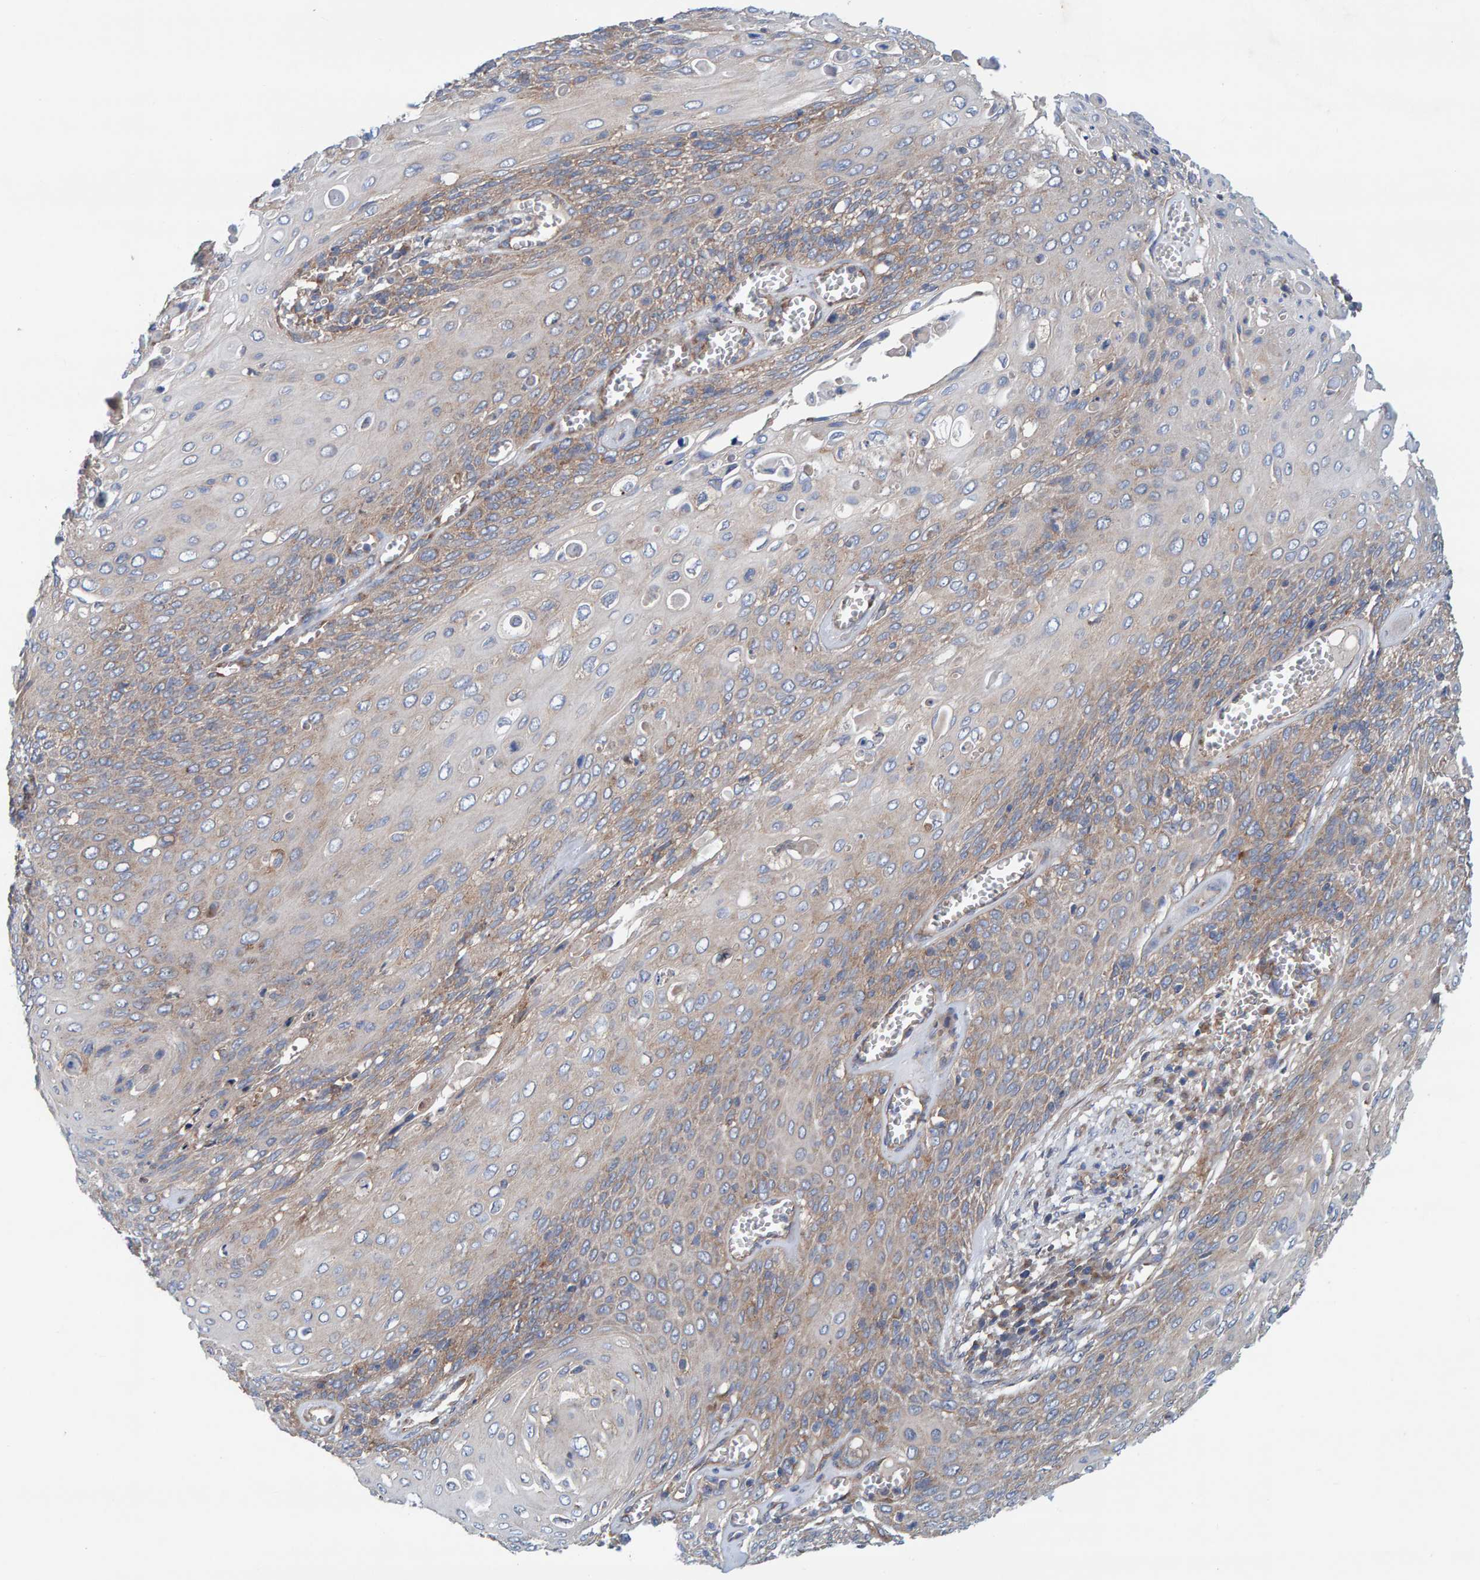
{"staining": {"intensity": "weak", "quantity": ">75%", "location": "cytoplasmic/membranous"}, "tissue": "cervical cancer", "cell_type": "Tumor cells", "image_type": "cancer", "snomed": [{"axis": "morphology", "description": "Squamous cell carcinoma, NOS"}, {"axis": "topography", "description": "Cervix"}], "caption": "The photomicrograph shows immunohistochemical staining of cervical squamous cell carcinoma. There is weak cytoplasmic/membranous staining is appreciated in about >75% of tumor cells.", "gene": "MKLN1", "patient": {"sex": "female", "age": 39}}